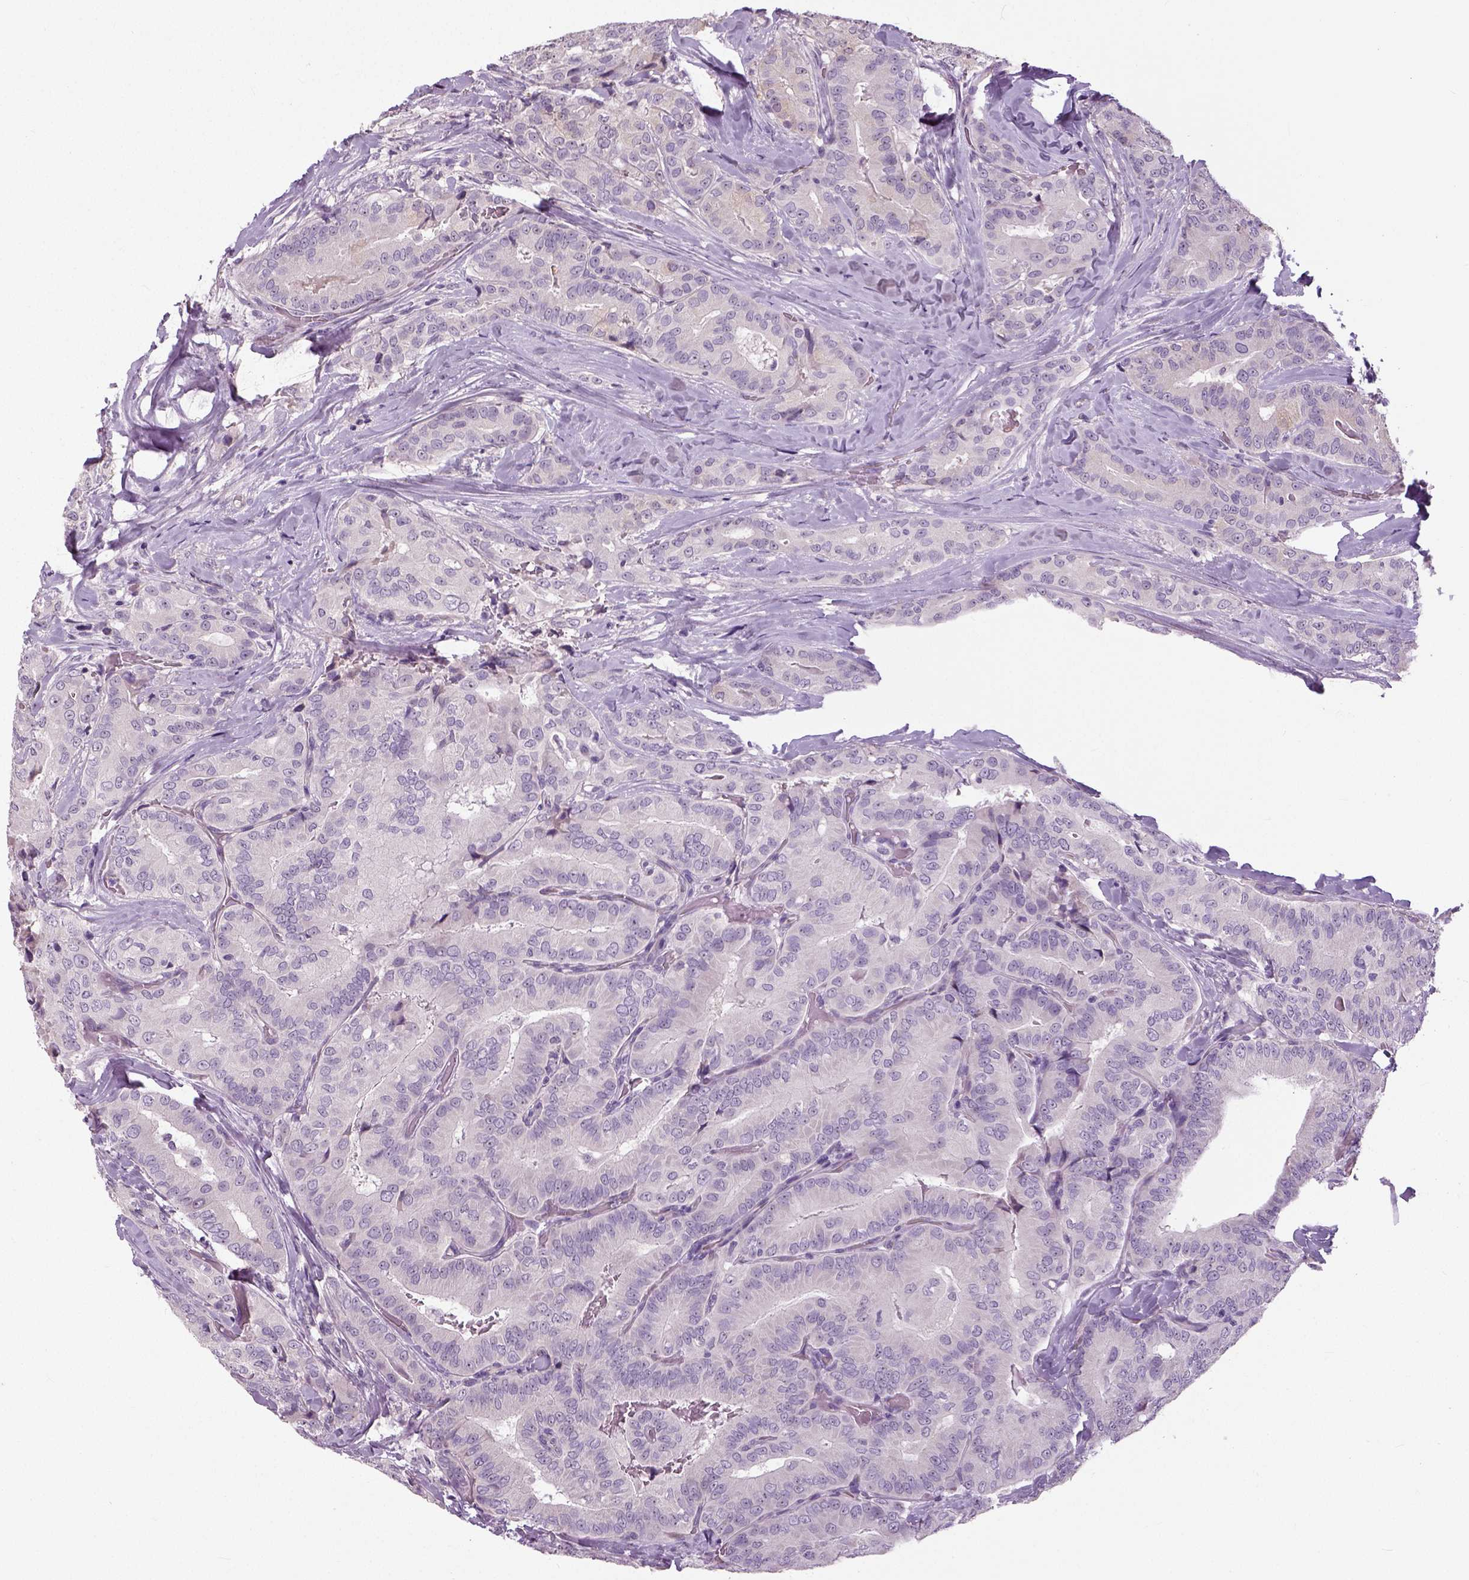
{"staining": {"intensity": "negative", "quantity": "none", "location": "none"}, "tissue": "thyroid cancer", "cell_type": "Tumor cells", "image_type": "cancer", "snomed": [{"axis": "morphology", "description": "Papillary adenocarcinoma, NOS"}, {"axis": "topography", "description": "Thyroid gland"}], "caption": "DAB (3,3'-diaminobenzidine) immunohistochemical staining of human thyroid cancer (papillary adenocarcinoma) demonstrates no significant positivity in tumor cells. (Stains: DAB (3,3'-diaminobenzidine) immunohistochemistry (IHC) with hematoxylin counter stain, Microscopy: brightfield microscopy at high magnification).", "gene": "NECAB1", "patient": {"sex": "male", "age": 61}}